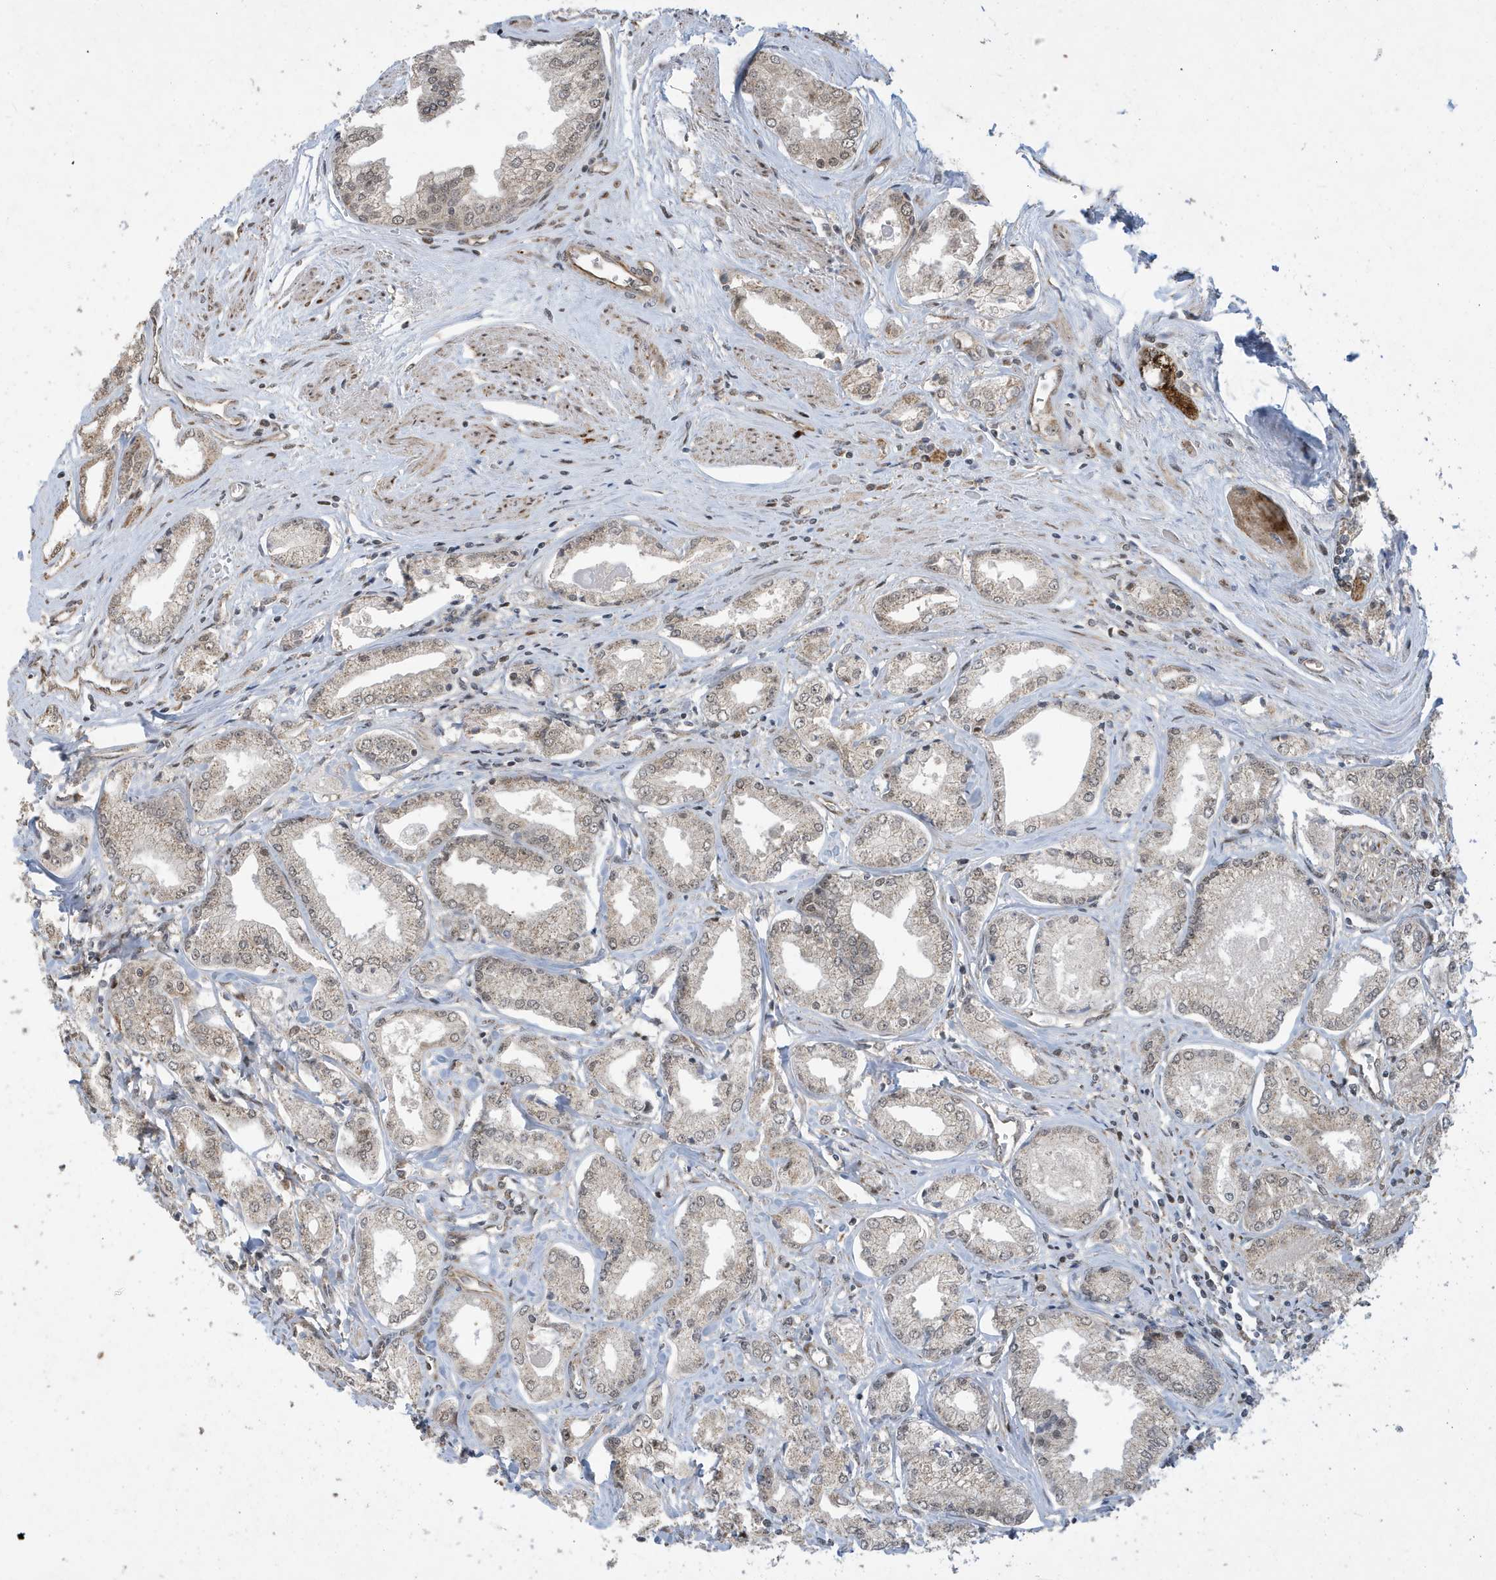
{"staining": {"intensity": "negative", "quantity": "none", "location": "none"}, "tissue": "prostate cancer", "cell_type": "Tumor cells", "image_type": "cancer", "snomed": [{"axis": "morphology", "description": "Adenocarcinoma, Low grade"}, {"axis": "topography", "description": "Prostate"}], "caption": "This is an immunohistochemistry (IHC) photomicrograph of prostate low-grade adenocarcinoma. There is no positivity in tumor cells.", "gene": "FAM9B", "patient": {"sex": "male", "age": 60}}